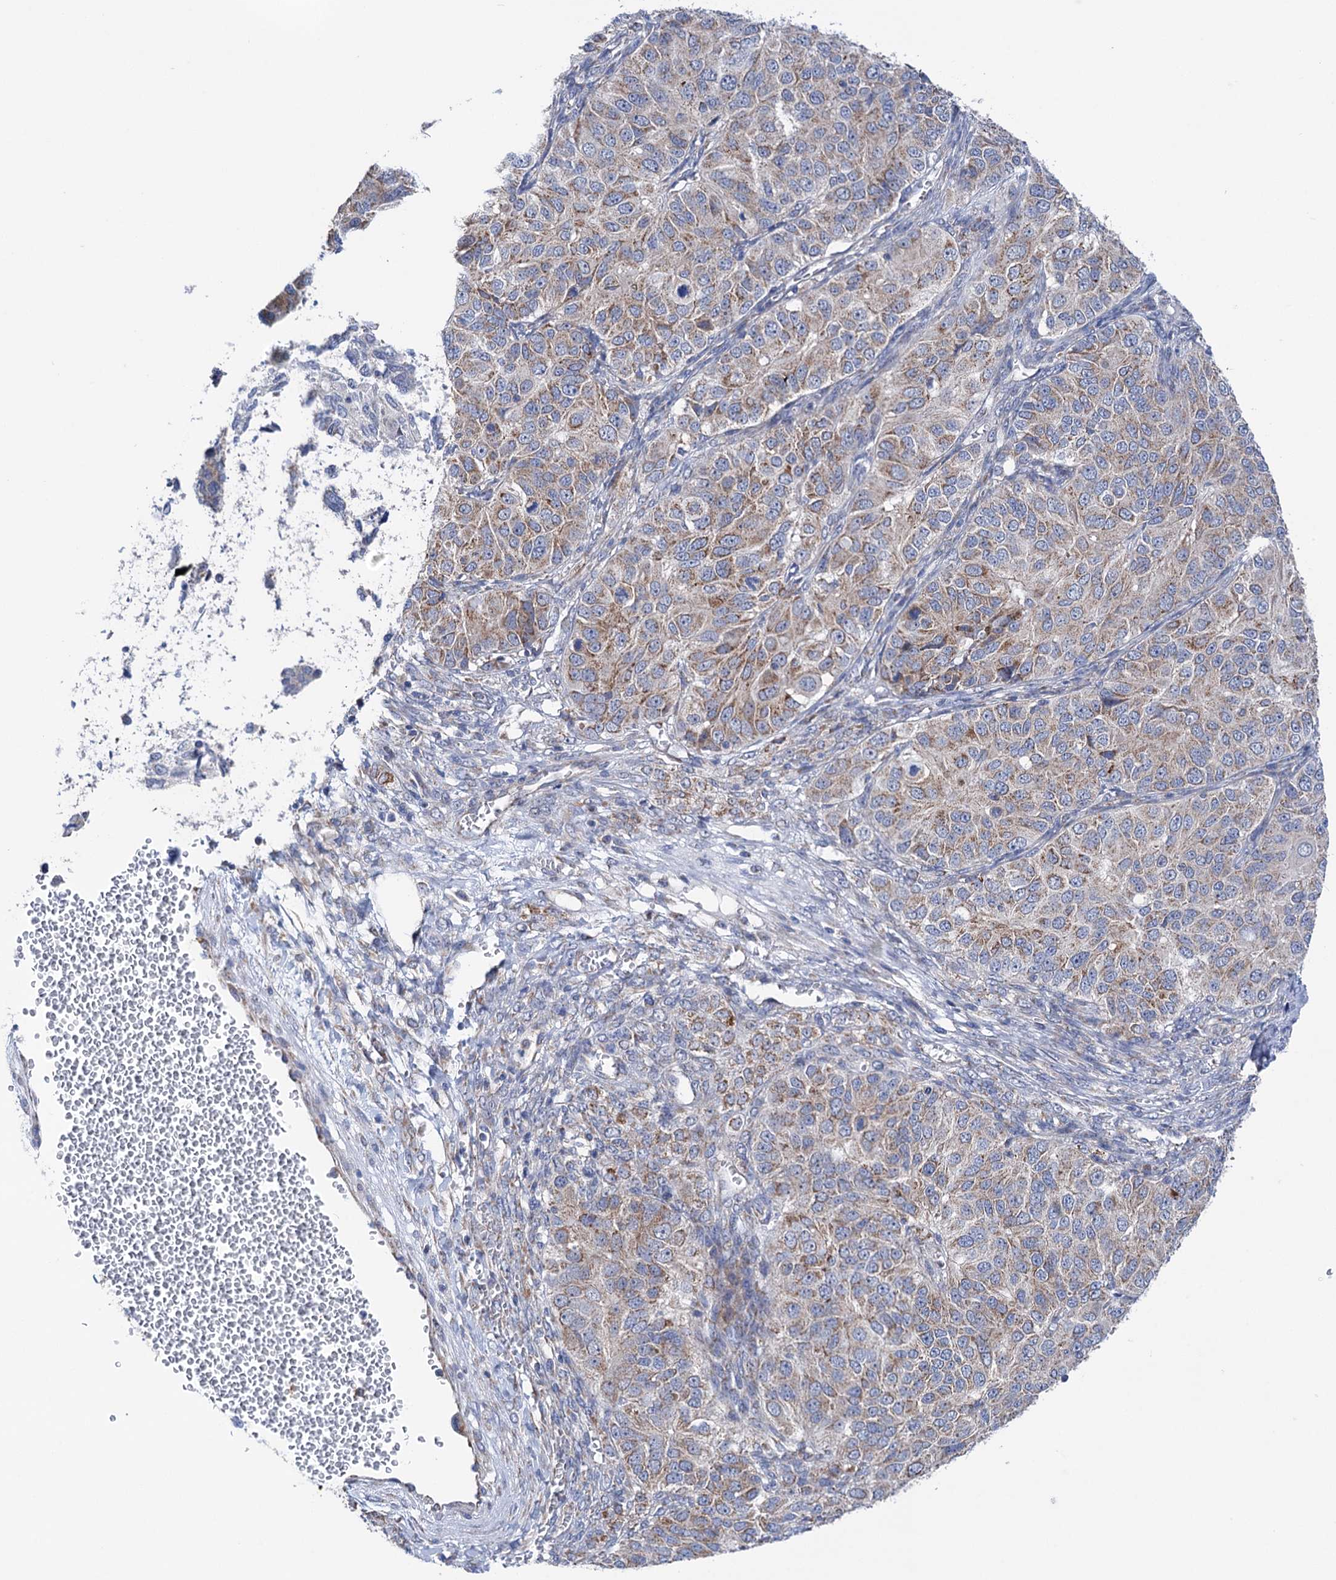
{"staining": {"intensity": "moderate", "quantity": "<25%", "location": "cytoplasmic/membranous"}, "tissue": "ovarian cancer", "cell_type": "Tumor cells", "image_type": "cancer", "snomed": [{"axis": "morphology", "description": "Carcinoma, endometroid"}, {"axis": "topography", "description": "Ovary"}], "caption": "An image of human ovarian cancer (endometroid carcinoma) stained for a protein reveals moderate cytoplasmic/membranous brown staining in tumor cells.", "gene": "SUCLA2", "patient": {"sex": "female", "age": 51}}